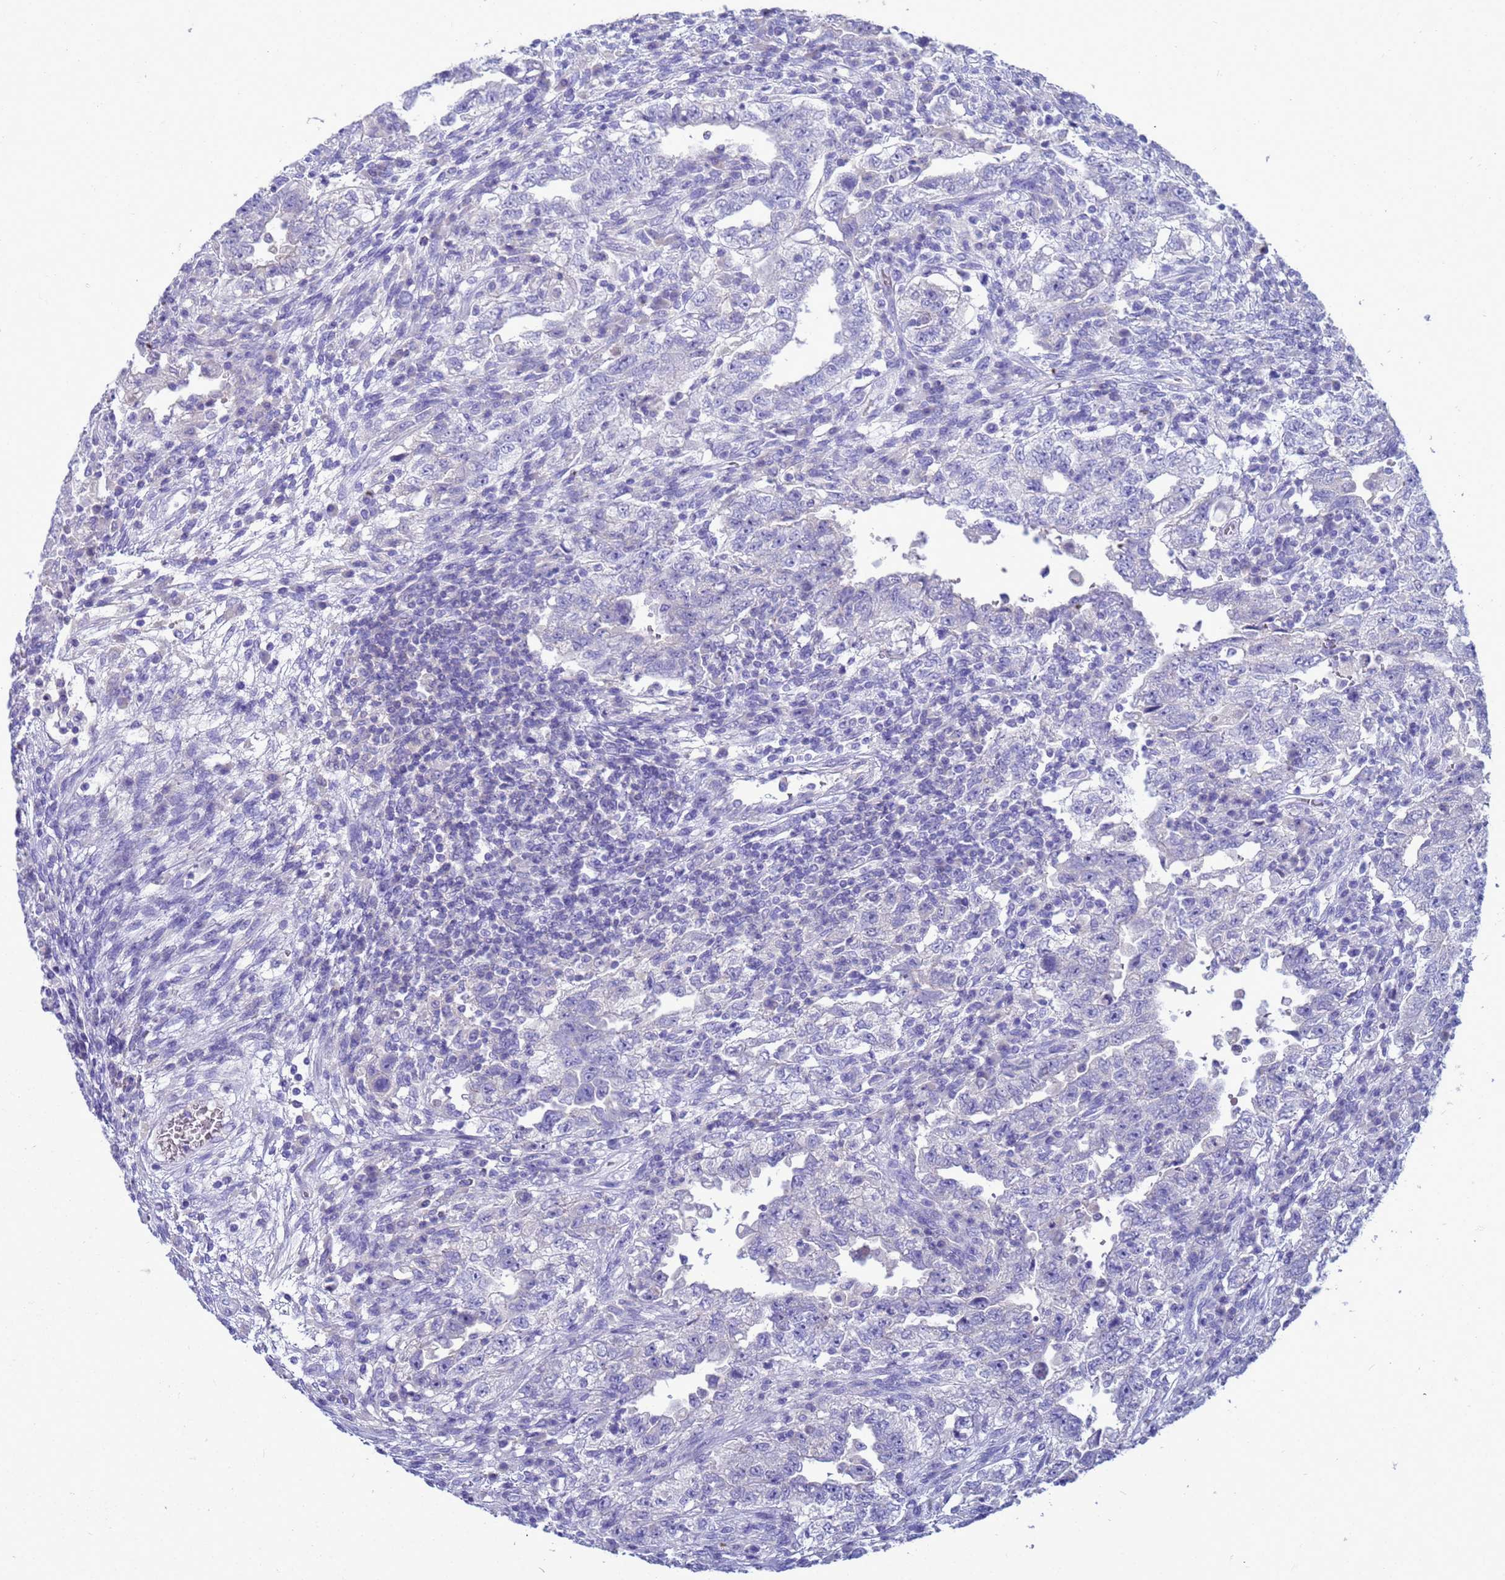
{"staining": {"intensity": "negative", "quantity": "none", "location": "none"}, "tissue": "testis cancer", "cell_type": "Tumor cells", "image_type": "cancer", "snomed": [{"axis": "morphology", "description": "Carcinoma, Embryonal, NOS"}, {"axis": "topography", "description": "Testis"}], "caption": "A histopathology image of testis cancer stained for a protein shows no brown staining in tumor cells.", "gene": "SYCN", "patient": {"sex": "male", "age": 26}}